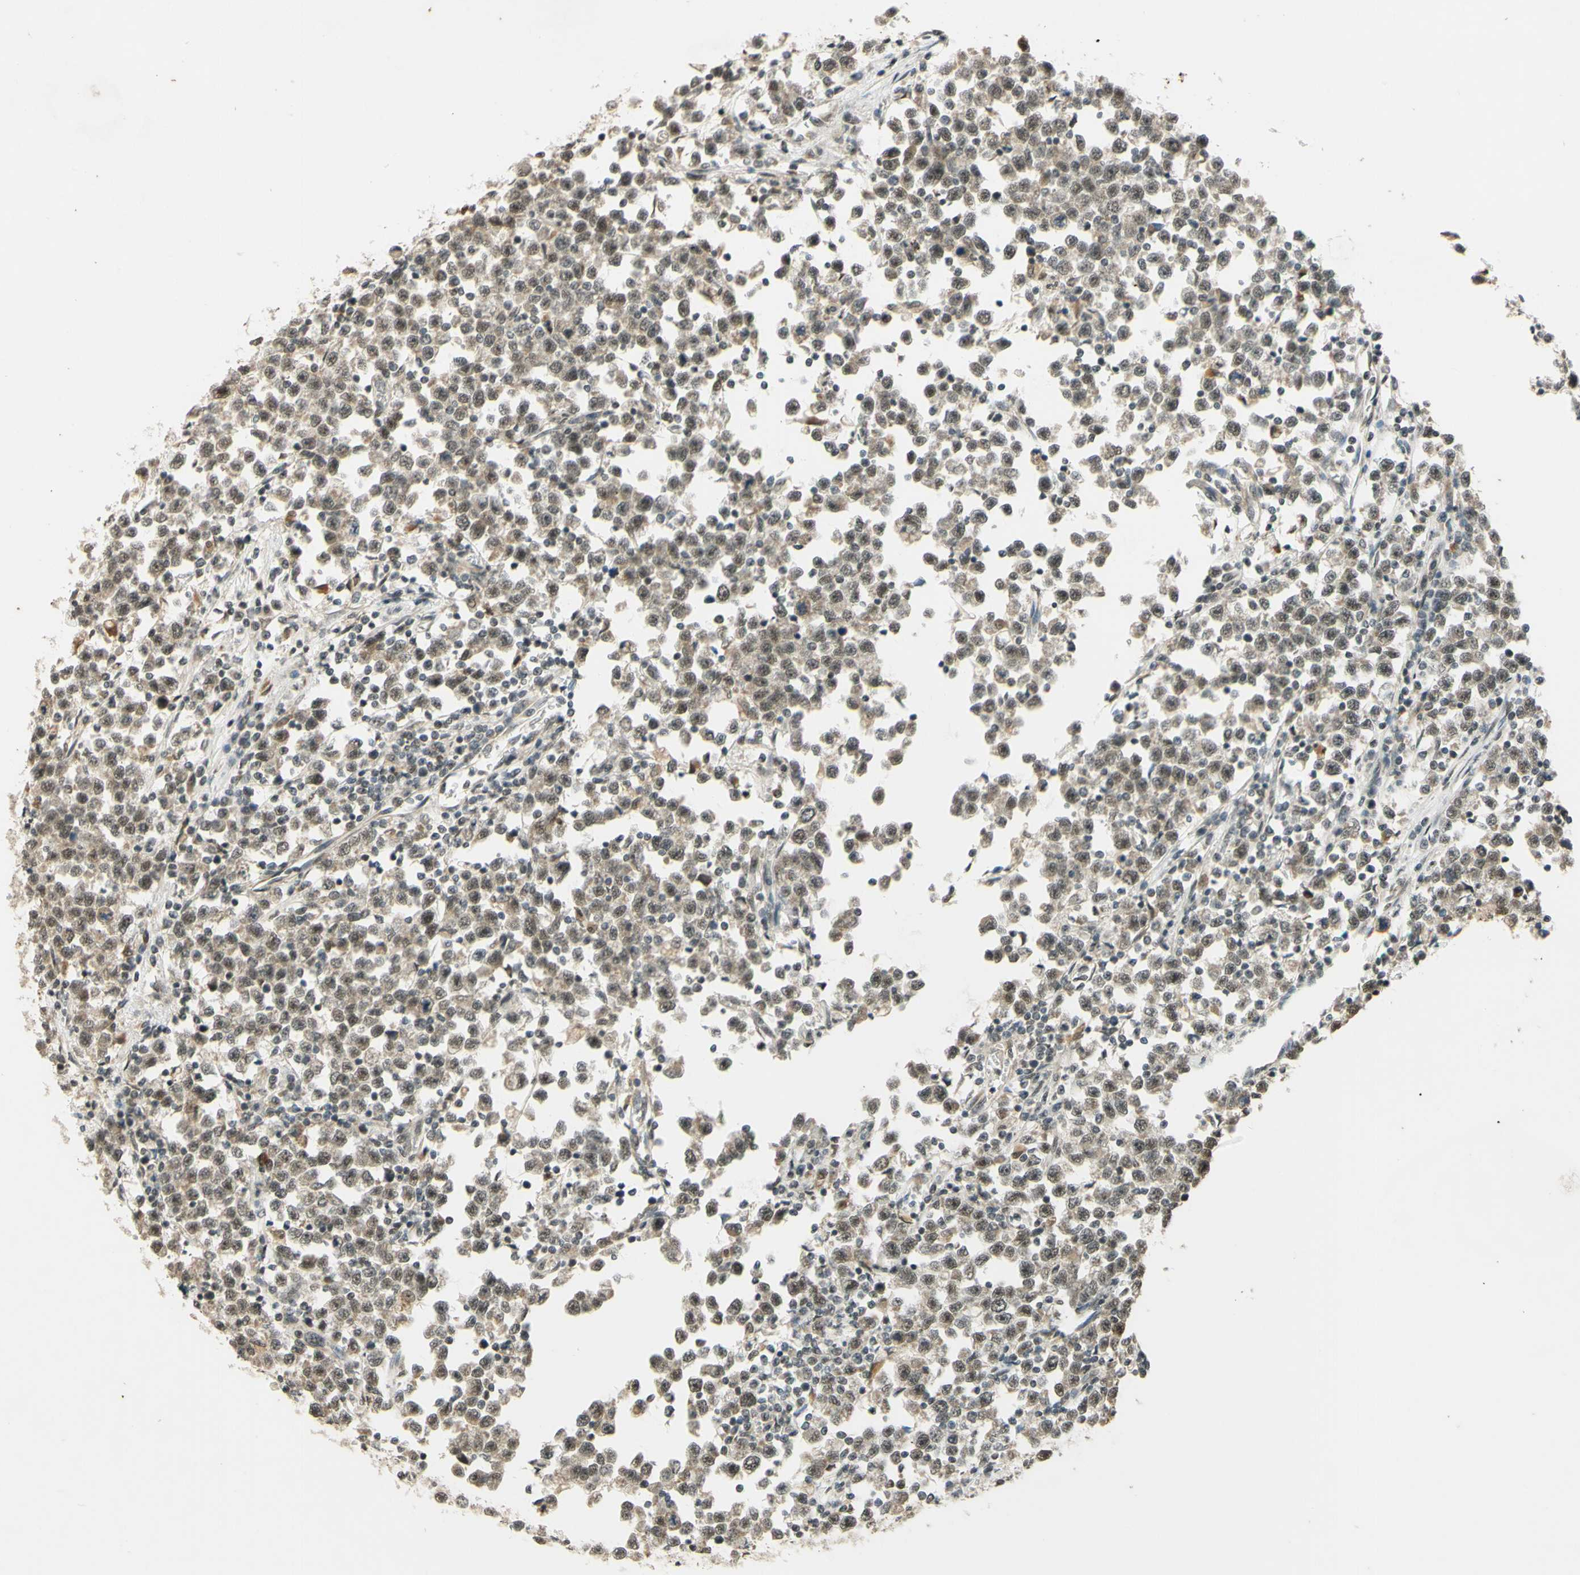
{"staining": {"intensity": "weak", "quantity": ">75%", "location": "nuclear"}, "tissue": "testis cancer", "cell_type": "Tumor cells", "image_type": "cancer", "snomed": [{"axis": "morphology", "description": "Seminoma, NOS"}, {"axis": "topography", "description": "Testis"}], "caption": "Protein analysis of testis seminoma tissue reveals weak nuclear positivity in about >75% of tumor cells.", "gene": "SMARCB1", "patient": {"sex": "male", "age": 43}}